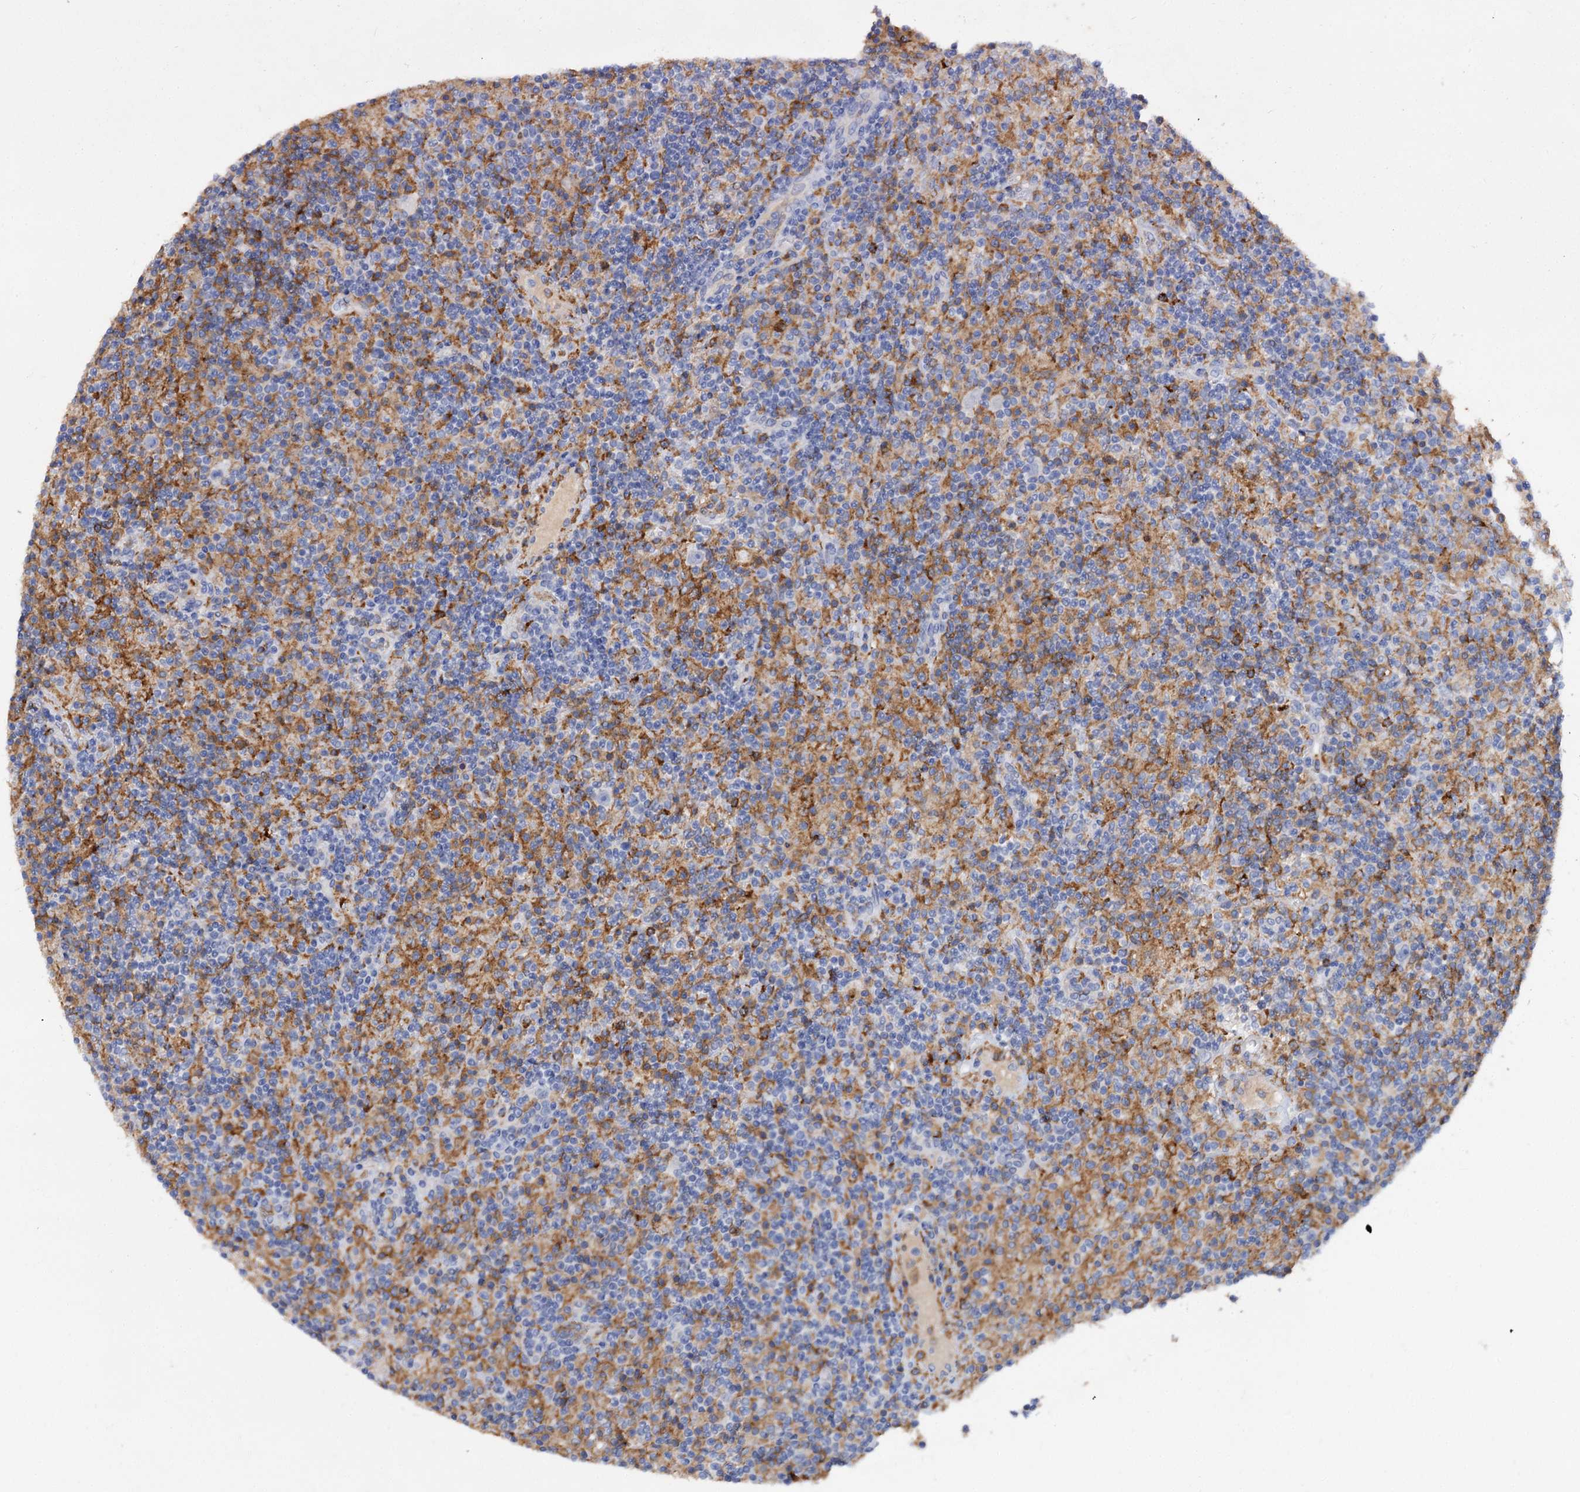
{"staining": {"intensity": "negative", "quantity": "none", "location": "none"}, "tissue": "lymphoma", "cell_type": "Tumor cells", "image_type": "cancer", "snomed": [{"axis": "morphology", "description": "Hodgkin's disease, NOS"}, {"axis": "topography", "description": "Lymph node"}], "caption": "Tumor cells show no significant expression in Hodgkin's disease. (DAB IHC, high magnification).", "gene": "HVCN1", "patient": {"sex": "male", "age": 70}}